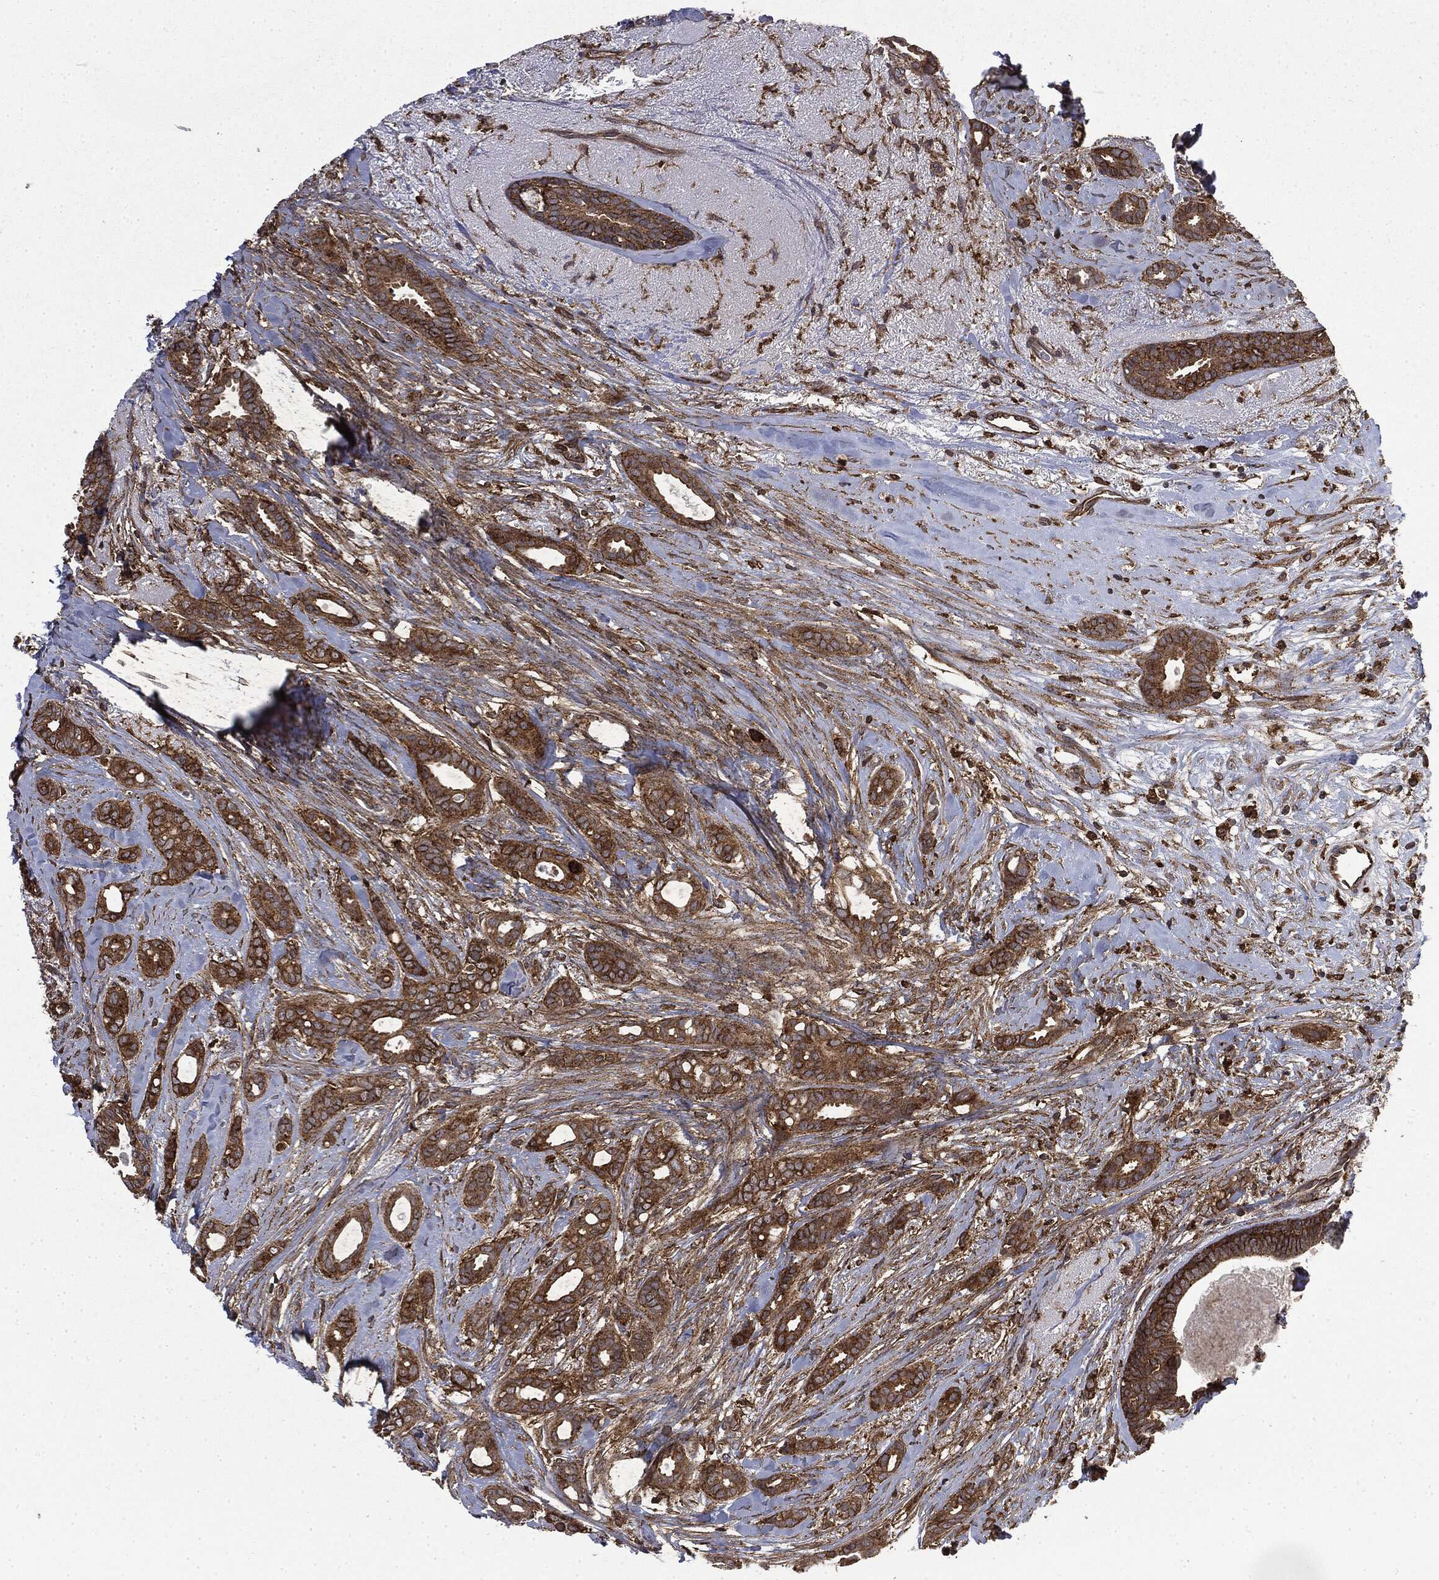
{"staining": {"intensity": "strong", "quantity": ">75%", "location": "cytoplasmic/membranous"}, "tissue": "breast cancer", "cell_type": "Tumor cells", "image_type": "cancer", "snomed": [{"axis": "morphology", "description": "Duct carcinoma"}, {"axis": "topography", "description": "Breast"}], "caption": "This micrograph exhibits breast intraductal carcinoma stained with immunohistochemistry to label a protein in brown. The cytoplasmic/membranous of tumor cells show strong positivity for the protein. Nuclei are counter-stained blue.", "gene": "SNX5", "patient": {"sex": "female", "age": 51}}